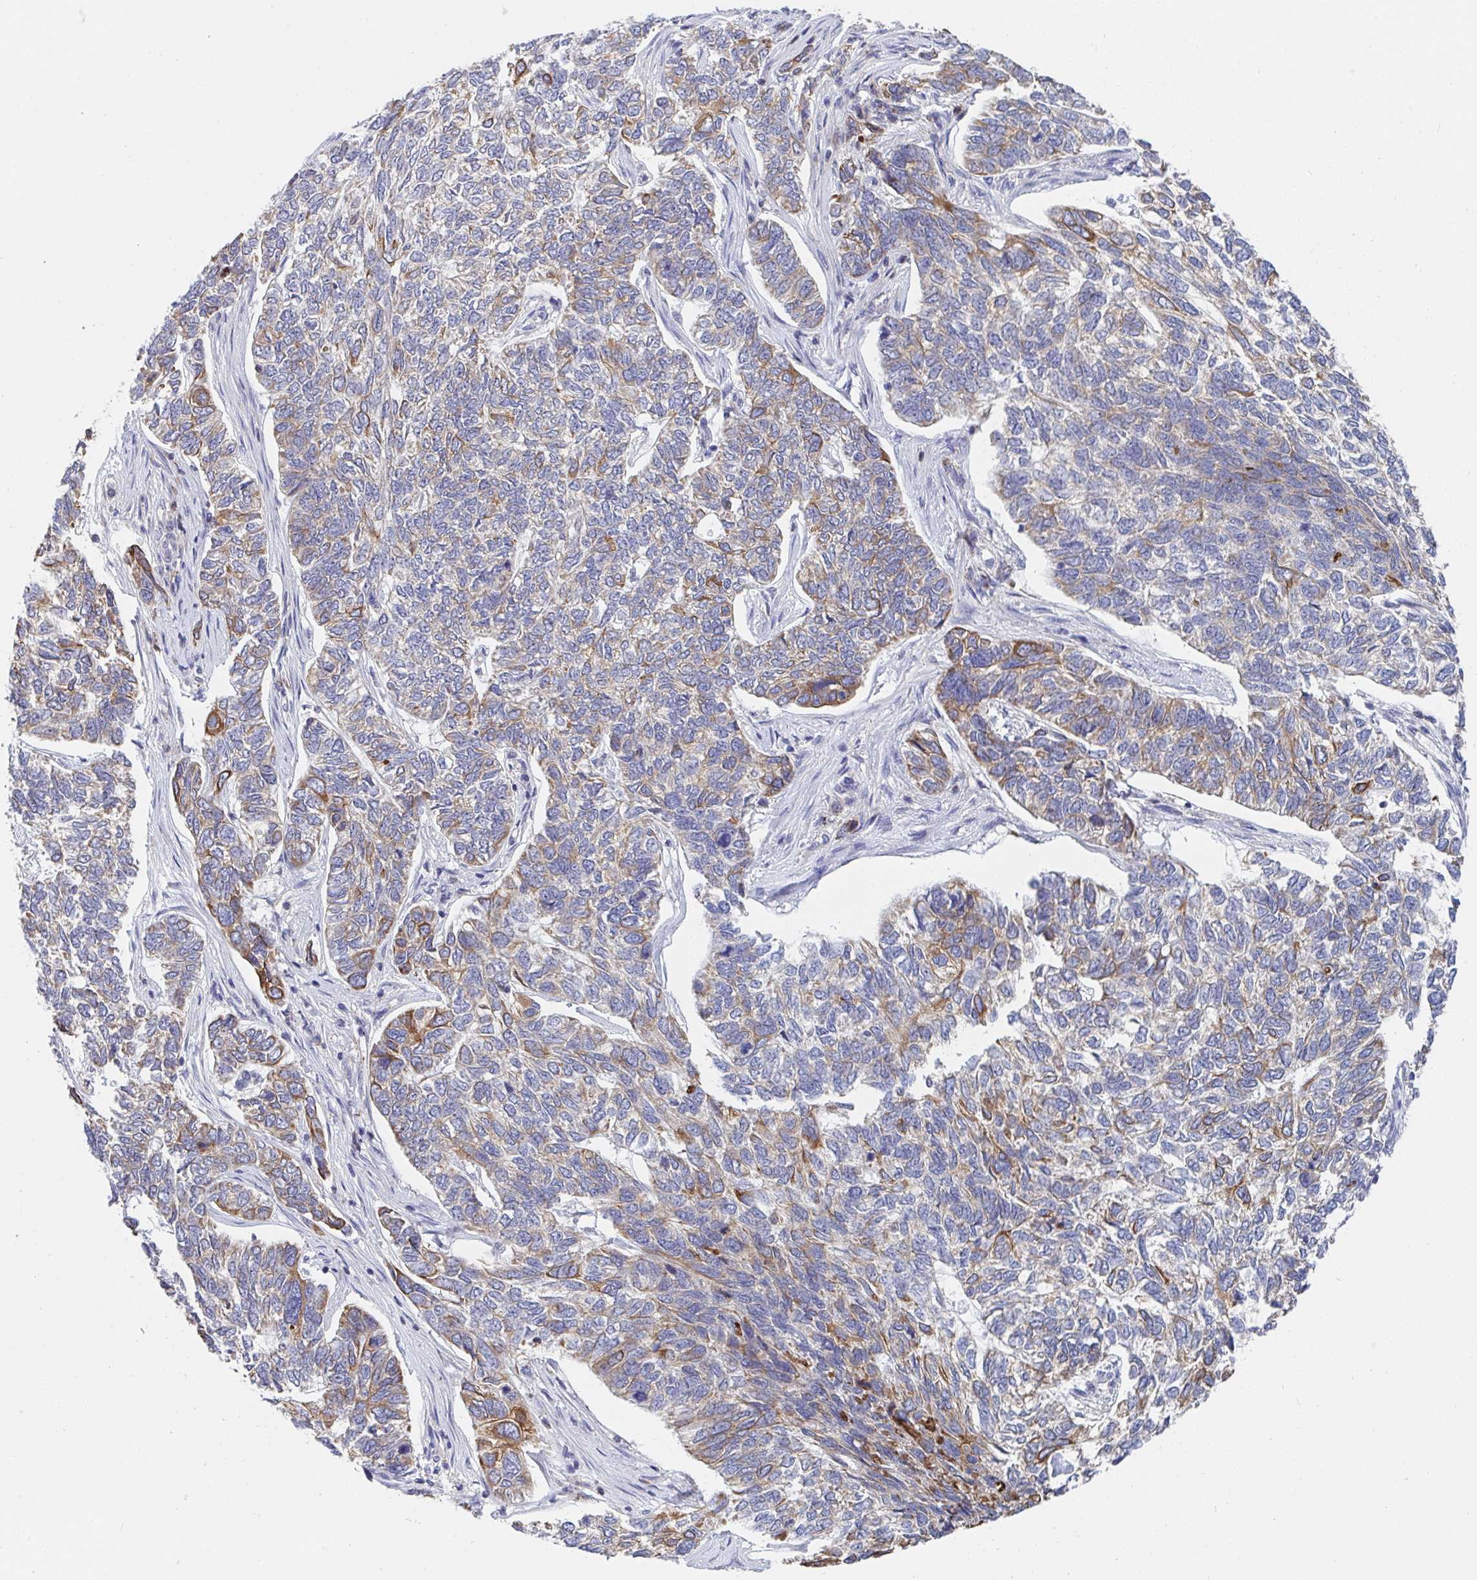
{"staining": {"intensity": "moderate", "quantity": "25%-75%", "location": "cytoplasmic/membranous"}, "tissue": "skin cancer", "cell_type": "Tumor cells", "image_type": "cancer", "snomed": [{"axis": "morphology", "description": "Basal cell carcinoma"}, {"axis": "topography", "description": "Skin"}], "caption": "Skin basal cell carcinoma stained with immunohistochemistry reveals moderate cytoplasmic/membranous positivity in about 25%-75% of tumor cells. Using DAB (brown) and hematoxylin (blue) stains, captured at high magnification using brightfield microscopy.", "gene": "FRMD3", "patient": {"sex": "female", "age": 65}}